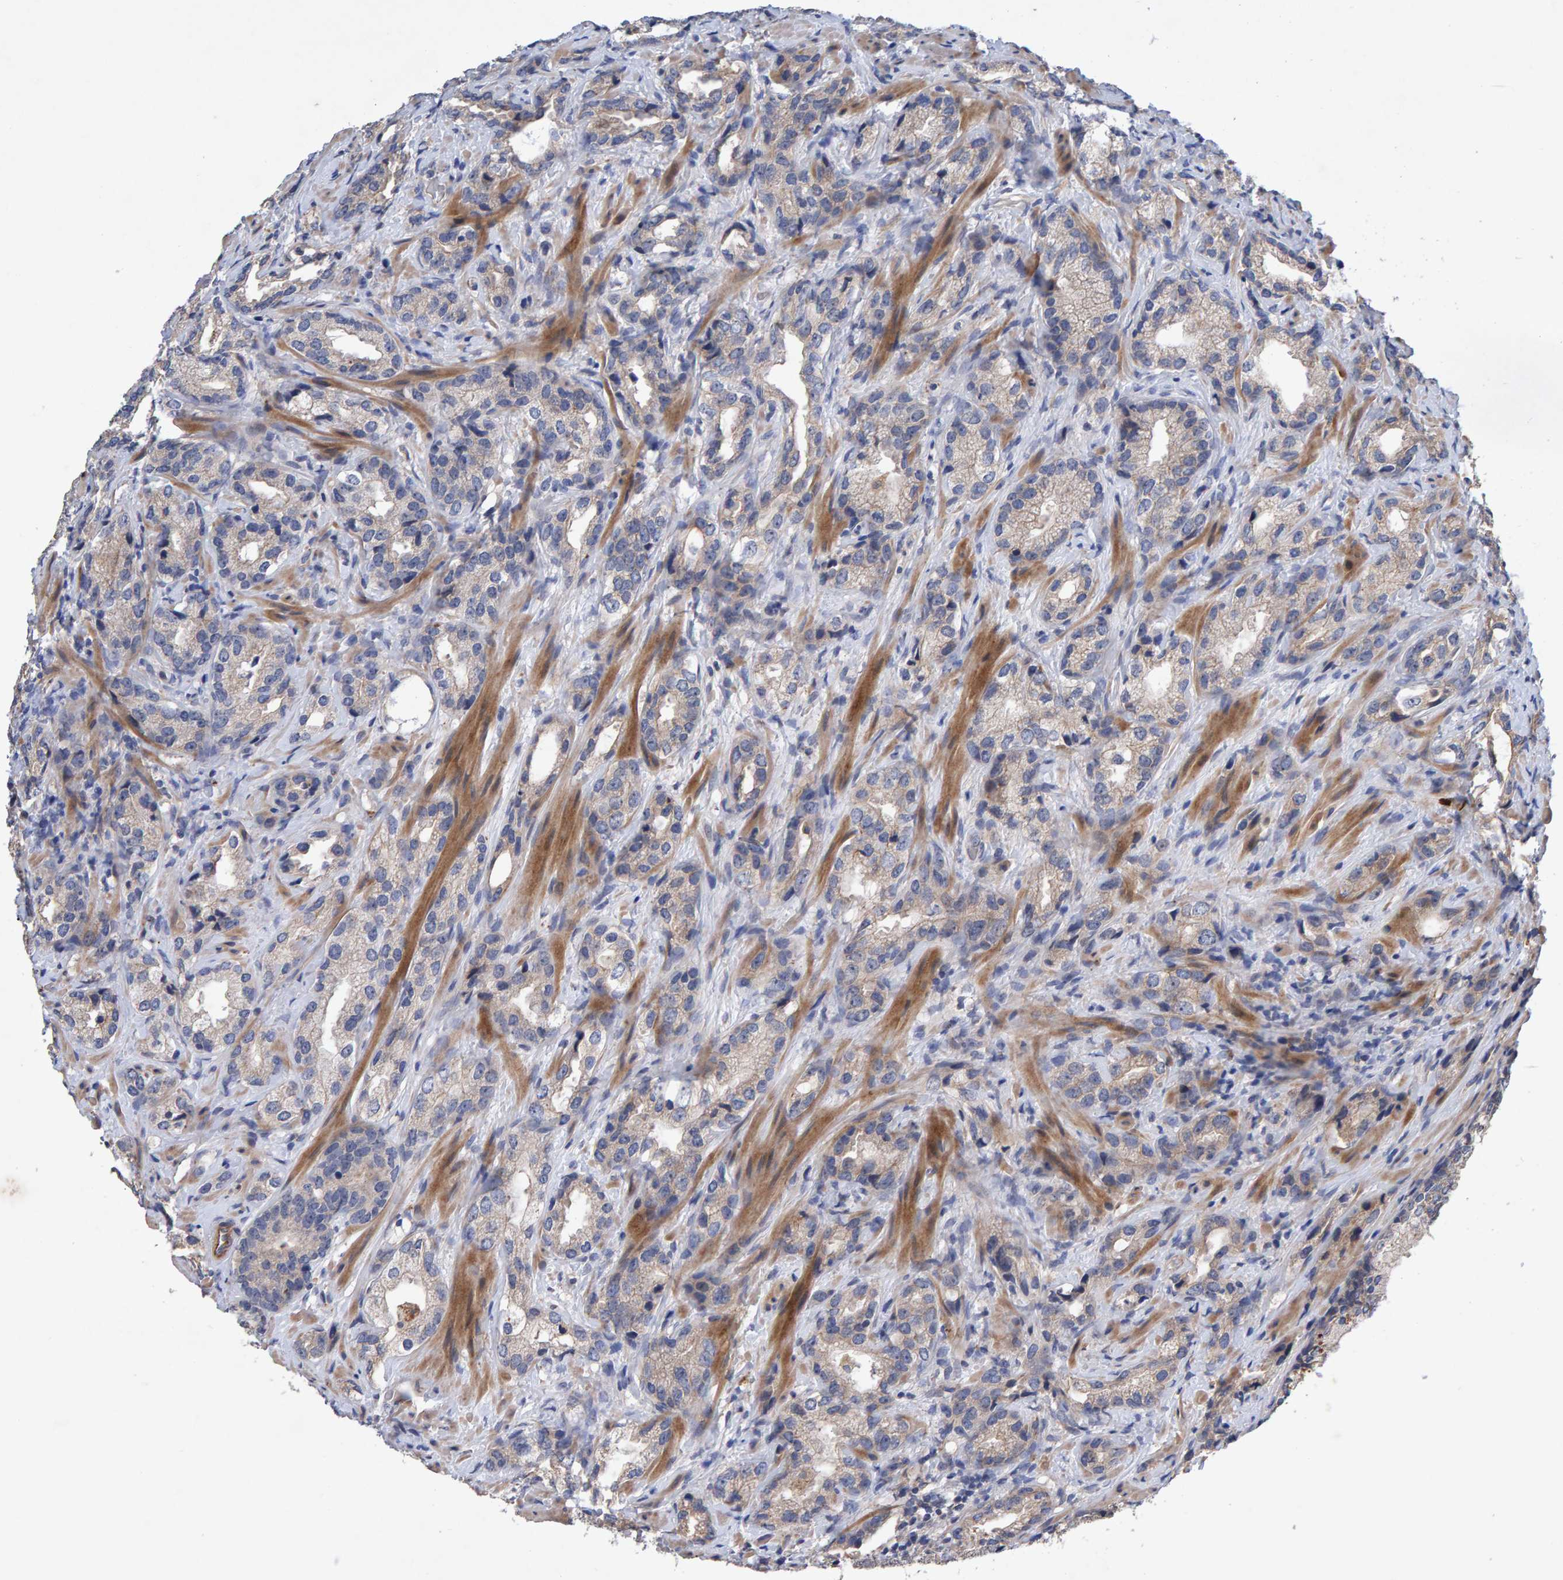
{"staining": {"intensity": "negative", "quantity": "none", "location": "none"}, "tissue": "prostate cancer", "cell_type": "Tumor cells", "image_type": "cancer", "snomed": [{"axis": "morphology", "description": "Adenocarcinoma, High grade"}, {"axis": "topography", "description": "Prostate"}], "caption": "IHC histopathology image of human prostate cancer stained for a protein (brown), which shows no staining in tumor cells.", "gene": "EFR3A", "patient": {"sex": "male", "age": 63}}